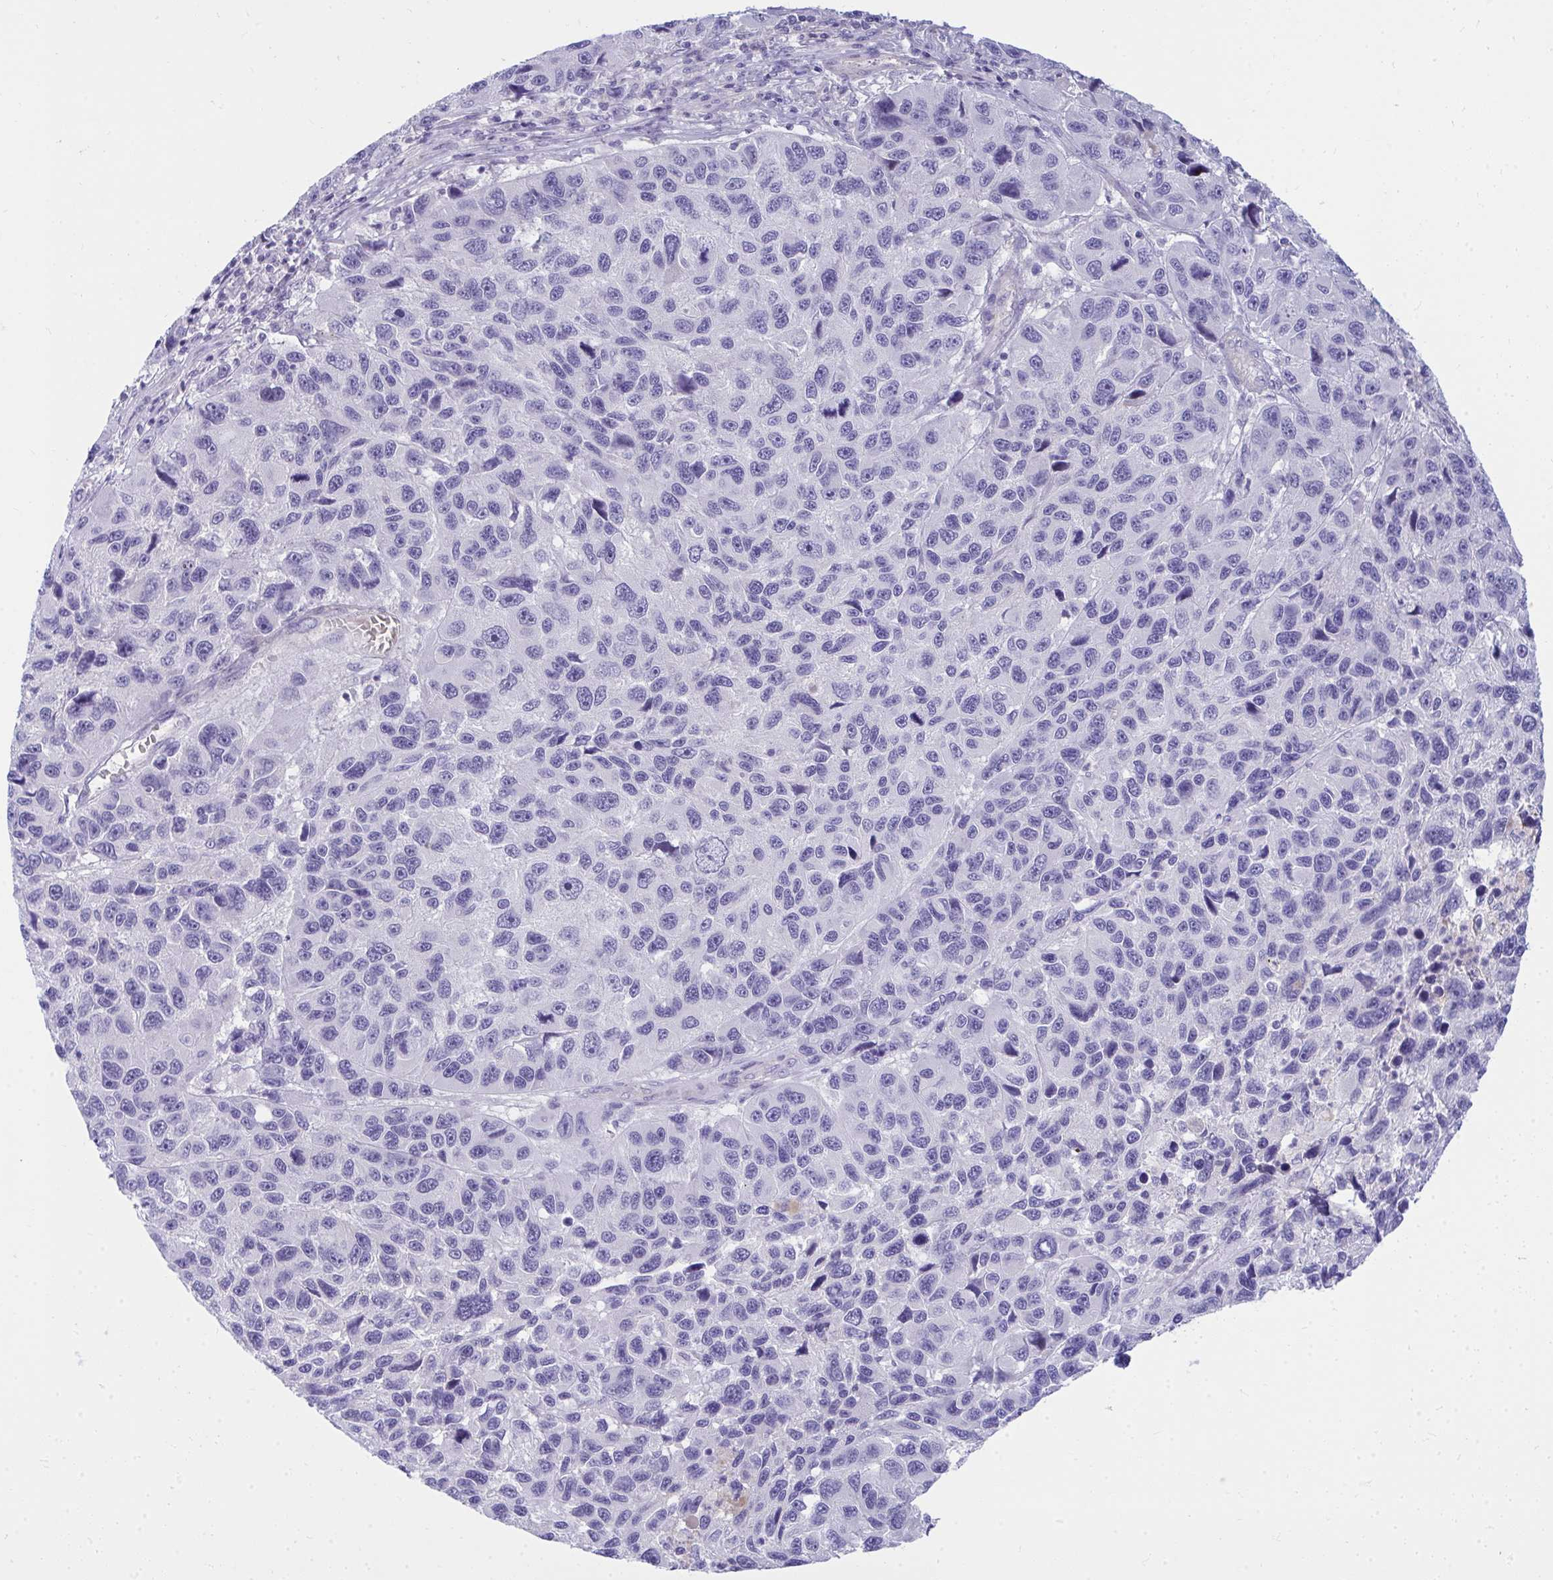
{"staining": {"intensity": "negative", "quantity": "none", "location": "none"}, "tissue": "melanoma", "cell_type": "Tumor cells", "image_type": "cancer", "snomed": [{"axis": "morphology", "description": "Malignant melanoma, NOS"}, {"axis": "topography", "description": "Skin"}], "caption": "Immunohistochemical staining of human malignant melanoma displays no significant positivity in tumor cells. Brightfield microscopy of IHC stained with DAB (3,3'-diaminobenzidine) (brown) and hematoxylin (blue), captured at high magnification.", "gene": "LRRC36", "patient": {"sex": "male", "age": 53}}